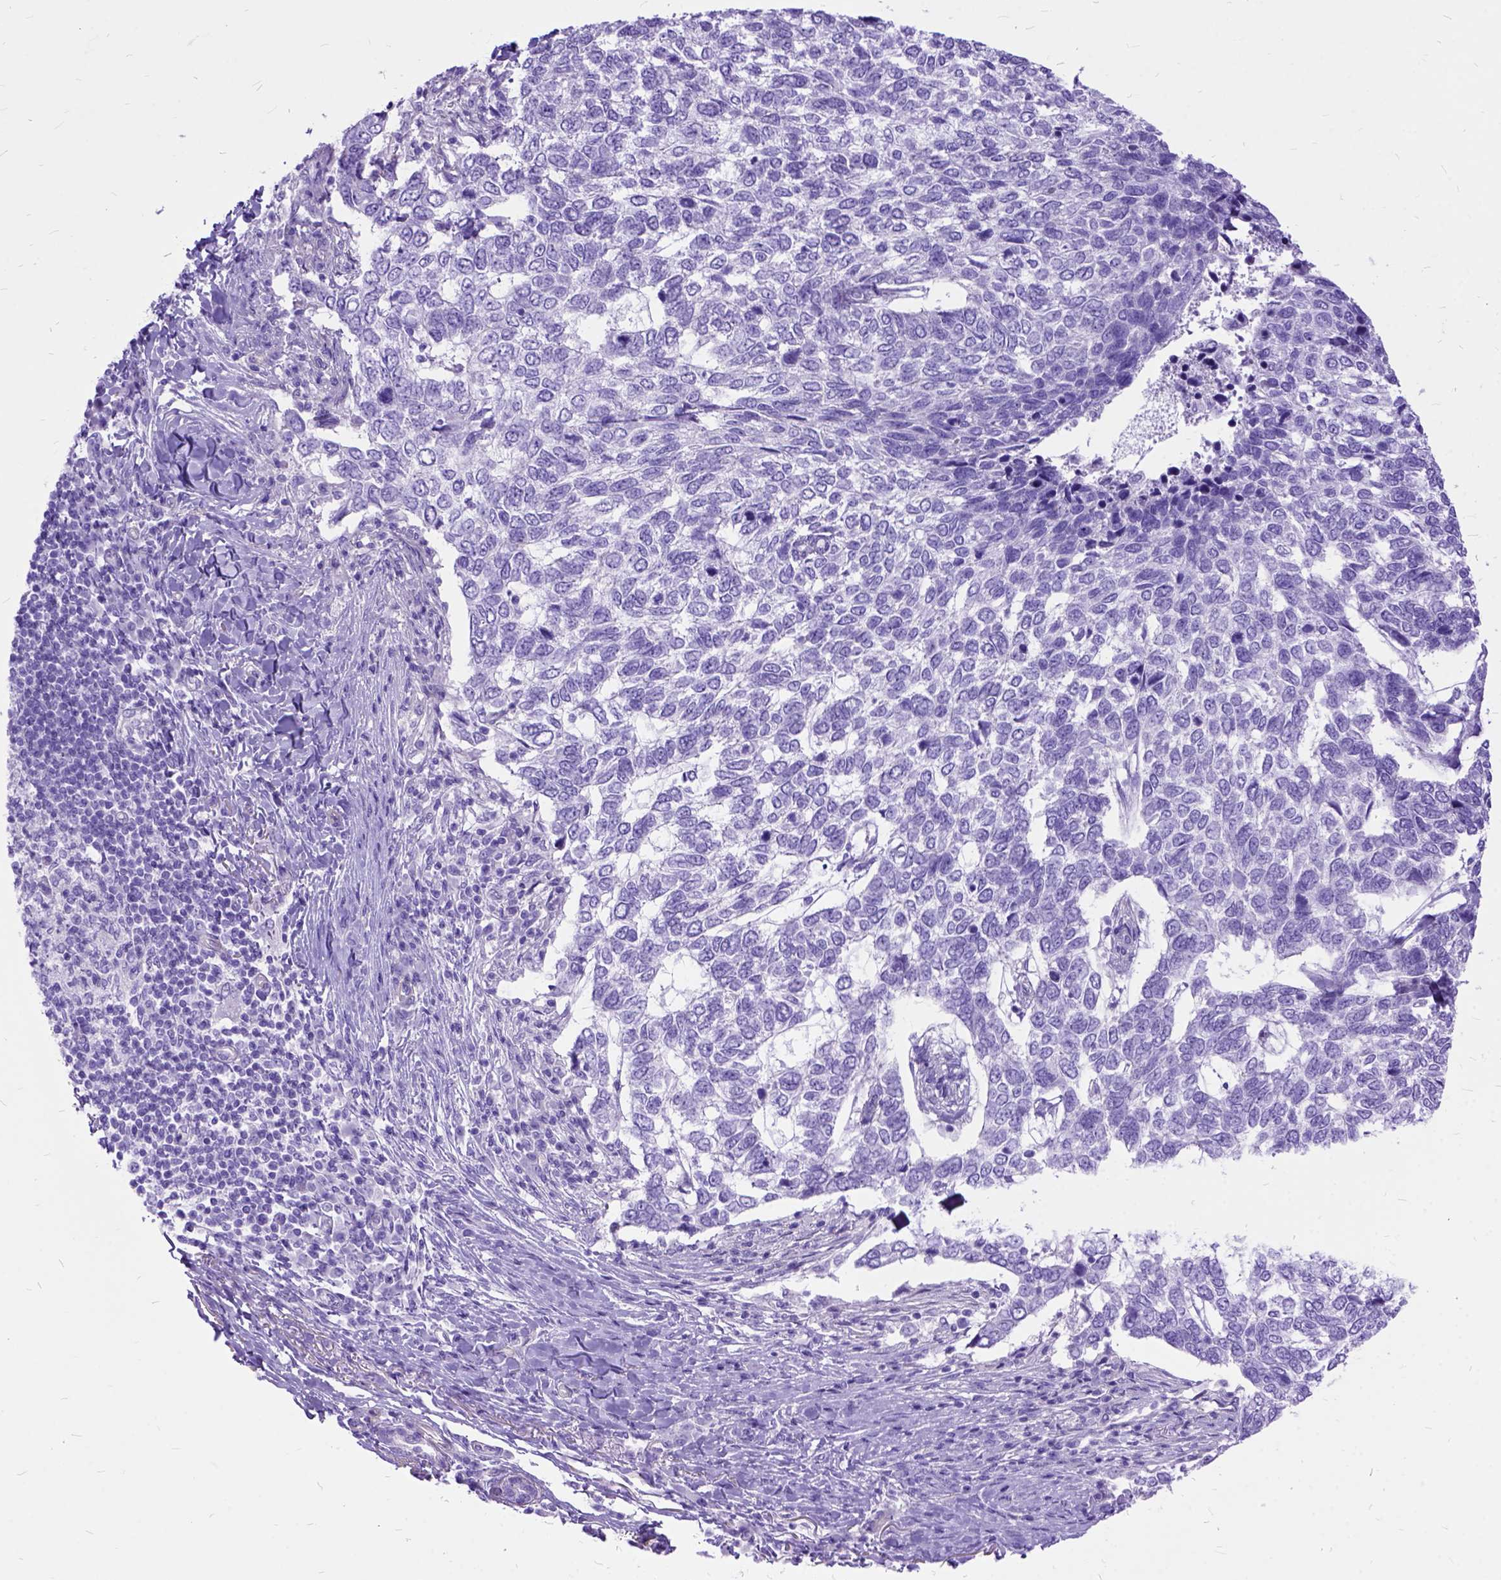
{"staining": {"intensity": "negative", "quantity": "none", "location": "none"}, "tissue": "skin cancer", "cell_type": "Tumor cells", "image_type": "cancer", "snomed": [{"axis": "morphology", "description": "Basal cell carcinoma"}, {"axis": "topography", "description": "Skin"}], "caption": "High power microscopy image of an immunohistochemistry micrograph of basal cell carcinoma (skin), revealing no significant positivity in tumor cells. The staining is performed using DAB (3,3'-diaminobenzidine) brown chromogen with nuclei counter-stained in using hematoxylin.", "gene": "ARL9", "patient": {"sex": "female", "age": 65}}